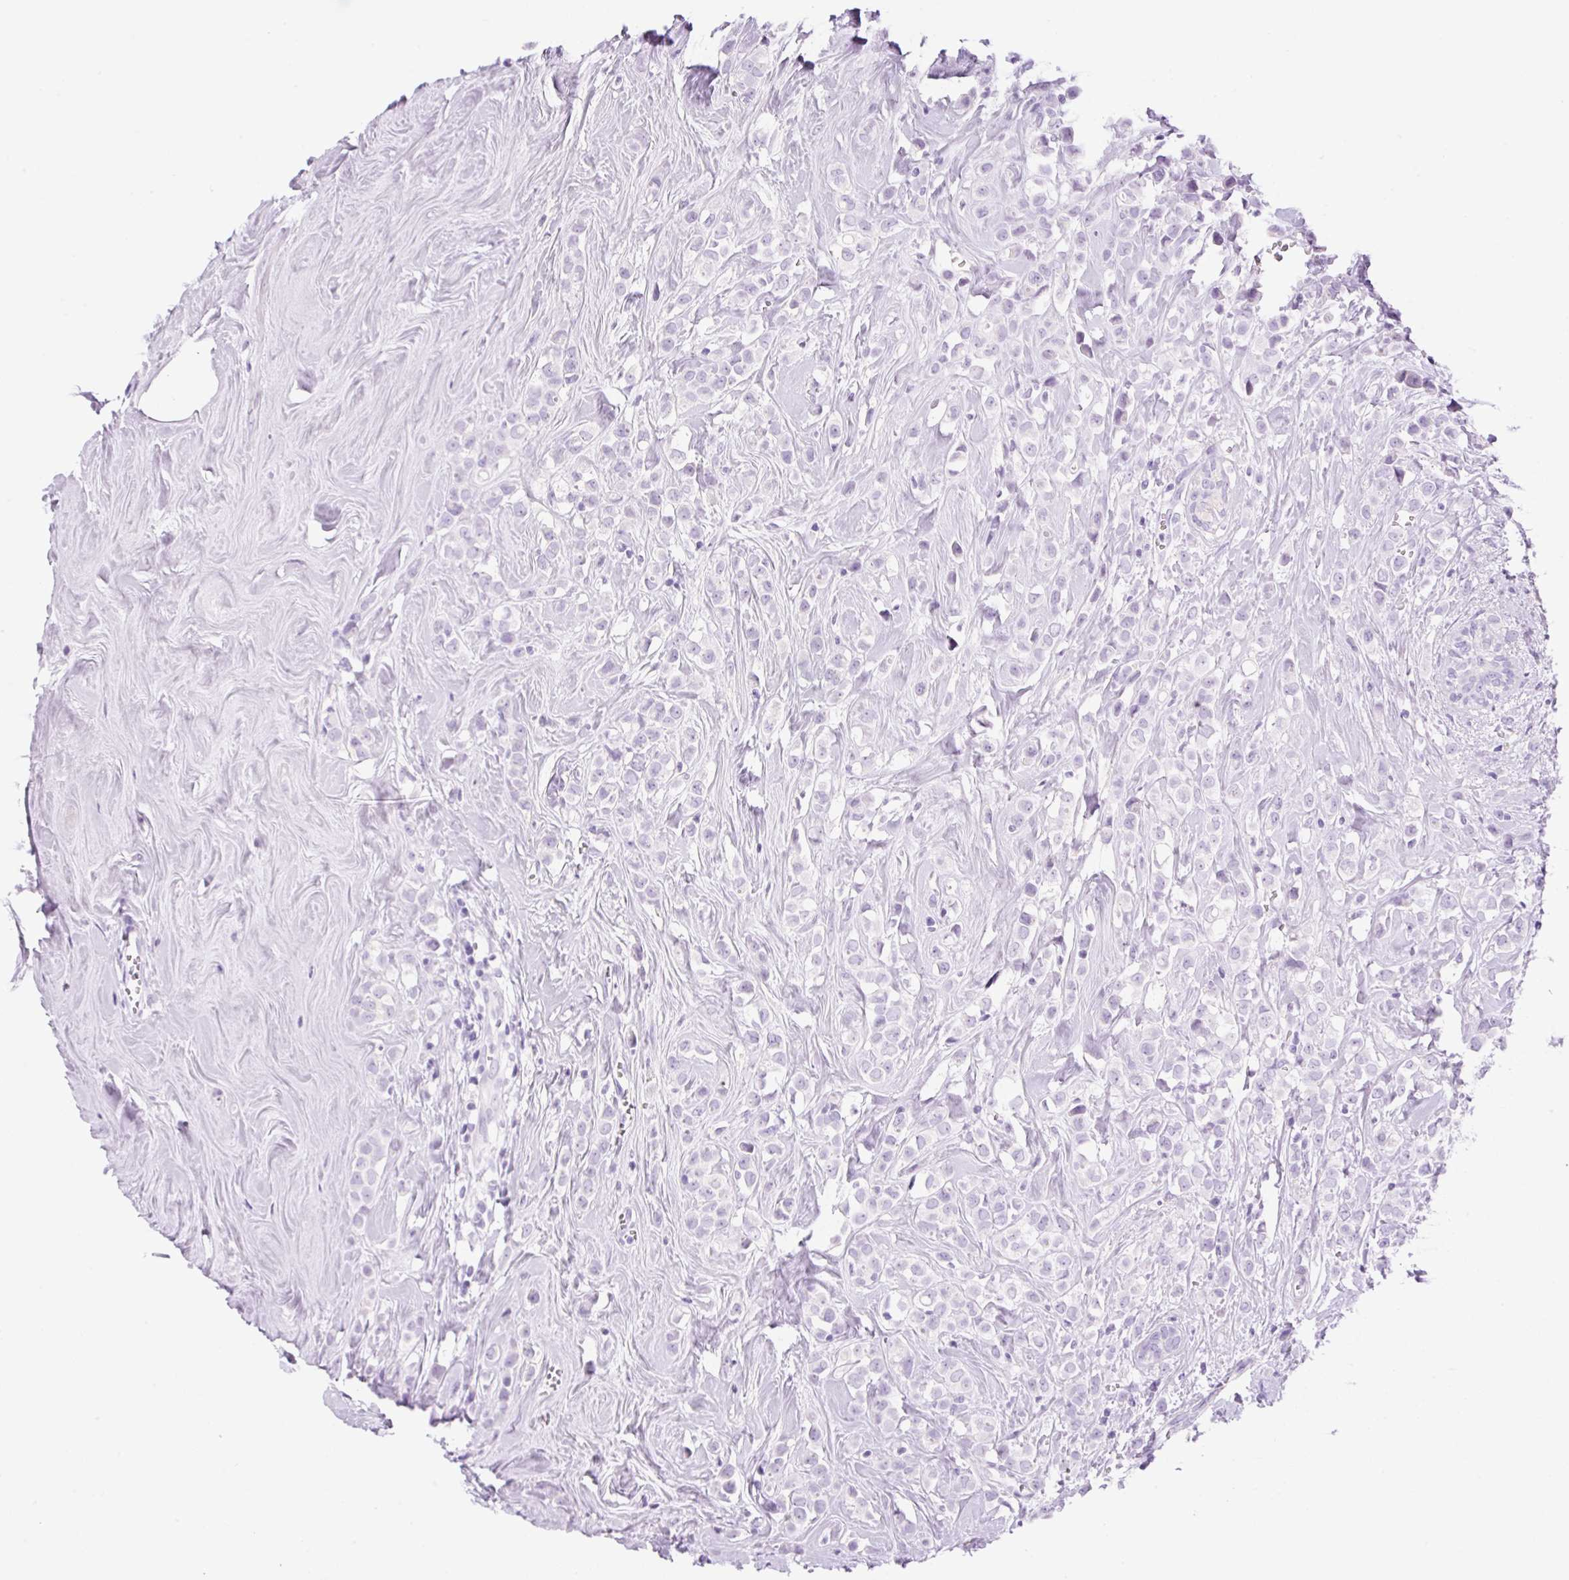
{"staining": {"intensity": "negative", "quantity": "none", "location": "none"}, "tissue": "breast cancer", "cell_type": "Tumor cells", "image_type": "cancer", "snomed": [{"axis": "morphology", "description": "Duct carcinoma"}, {"axis": "topography", "description": "Breast"}], "caption": "DAB immunohistochemical staining of human intraductal carcinoma (breast) exhibits no significant expression in tumor cells.", "gene": "PALM3", "patient": {"sex": "female", "age": 80}}